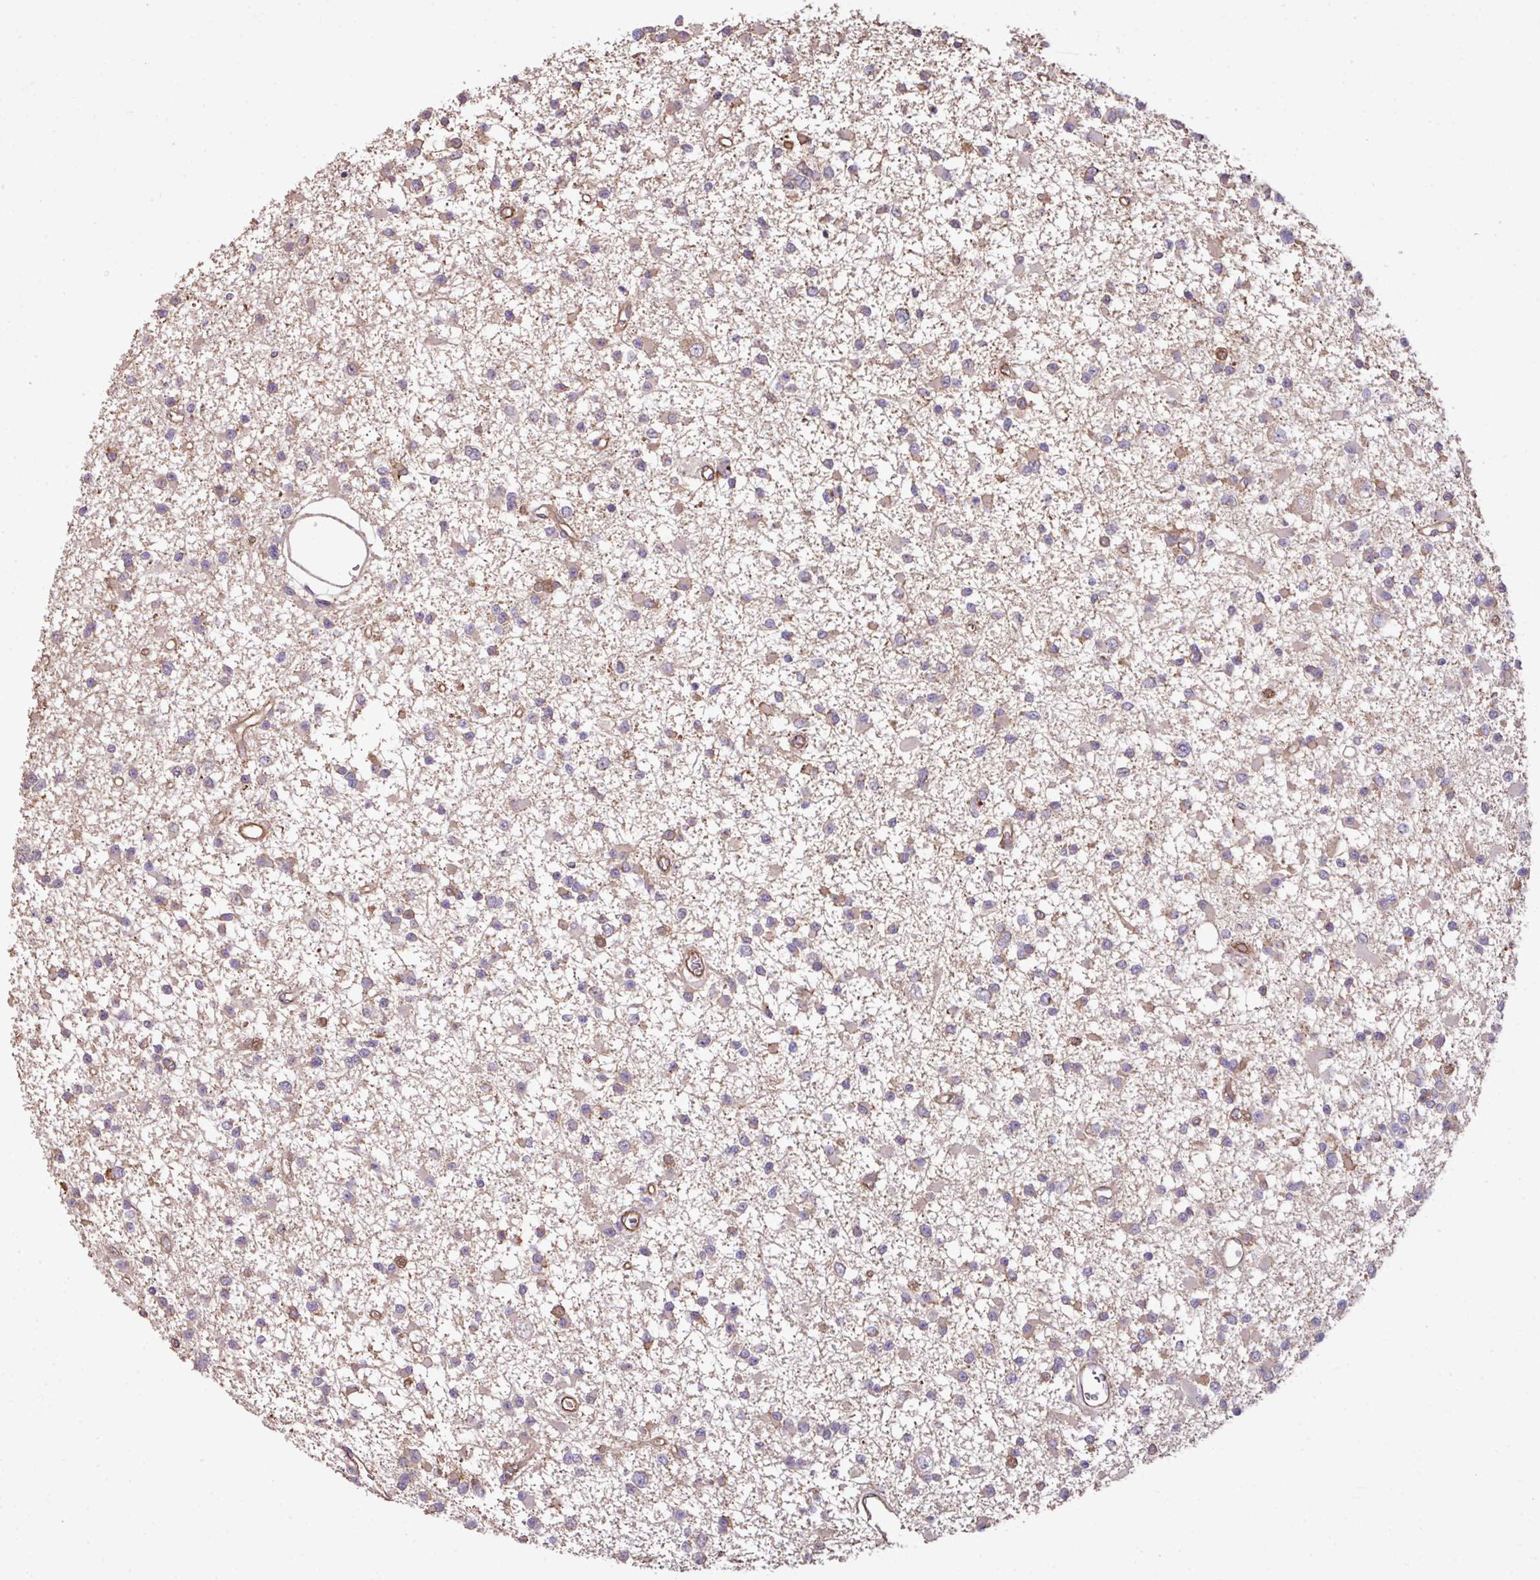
{"staining": {"intensity": "moderate", "quantity": "25%-75%", "location": "cytoplasmic/membranous"}, "tissue": "glioma", "cell_type": "Tumor cells", "image_type": "cancer", "snomed": [{"axis": "morphology", "description": "Glioma, malignant, Low grade"}, {"axis": "topography", "description": "Brain"}], "caption": "DAB immunohistochemical staining of human malignant low-grade glioma shows moderate cytoplasmic/membranous protein positivity in approximately 25%-75% of tumor cells.", "gene": "LRRC53", "patient": {"sex": "female", "age": 22}}